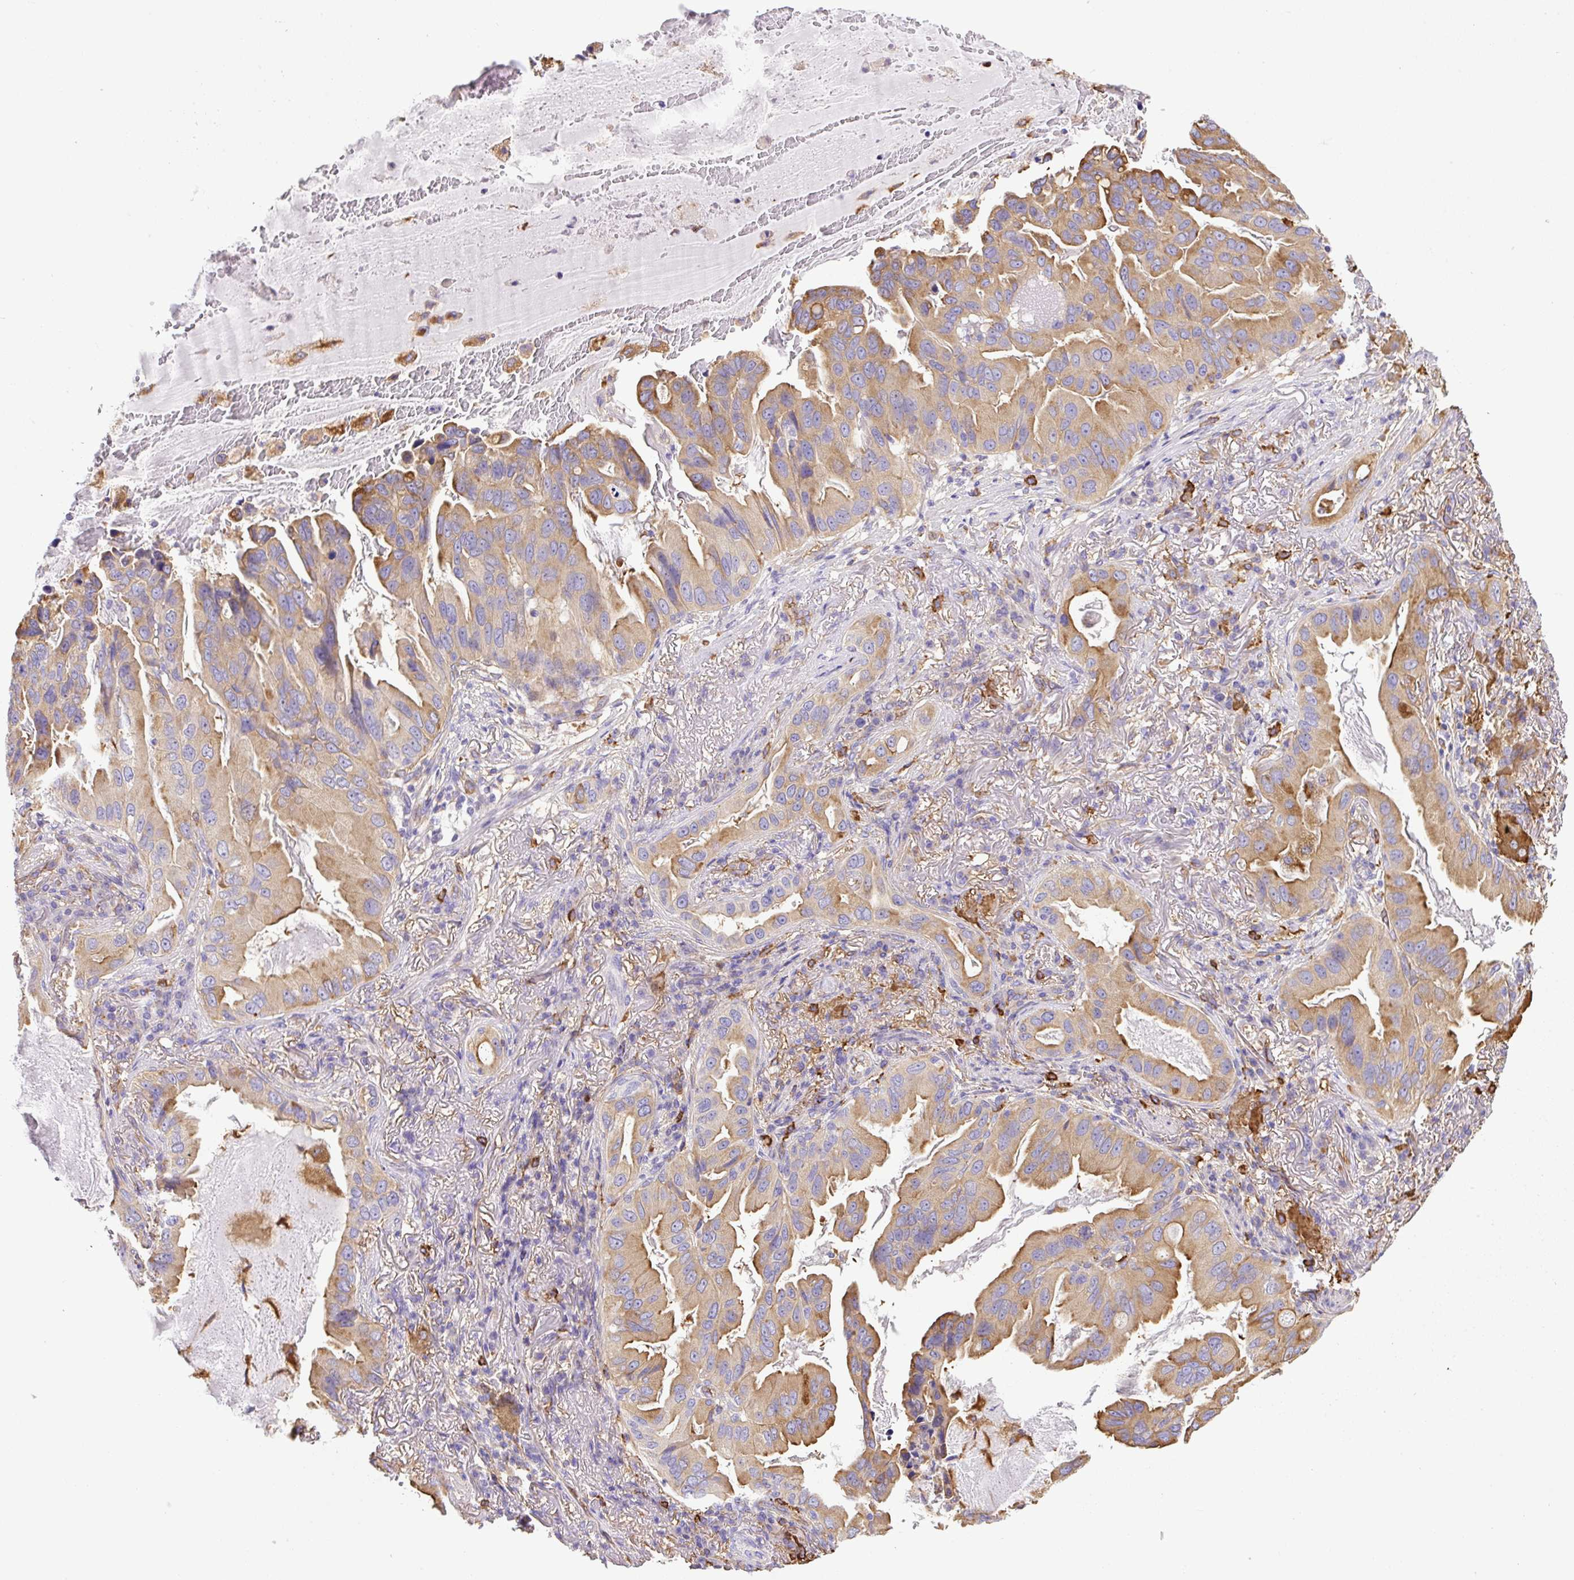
{"staining": {"intensity": "moderate", "quantity": "25%-75%", "location": "cytoplasmic/membranous"}, "tissue": "lung cancer", "cell_type": "Tumor cells", "image_type": "cancer", "snomed": [{"axis": "morphology", "description": "Adenocarcinoma, NOS"}, {"axis": "topography", "description": "Lung"}], "caption": "Approximately 25%-75% of tumor cells in lung cancer display moderate cytoplasmic/membranous protein expression as visualized by brown immunohistochemical staining.", "gene": "MAGEB5", "patient": {"sex": "female", "age": 69}}